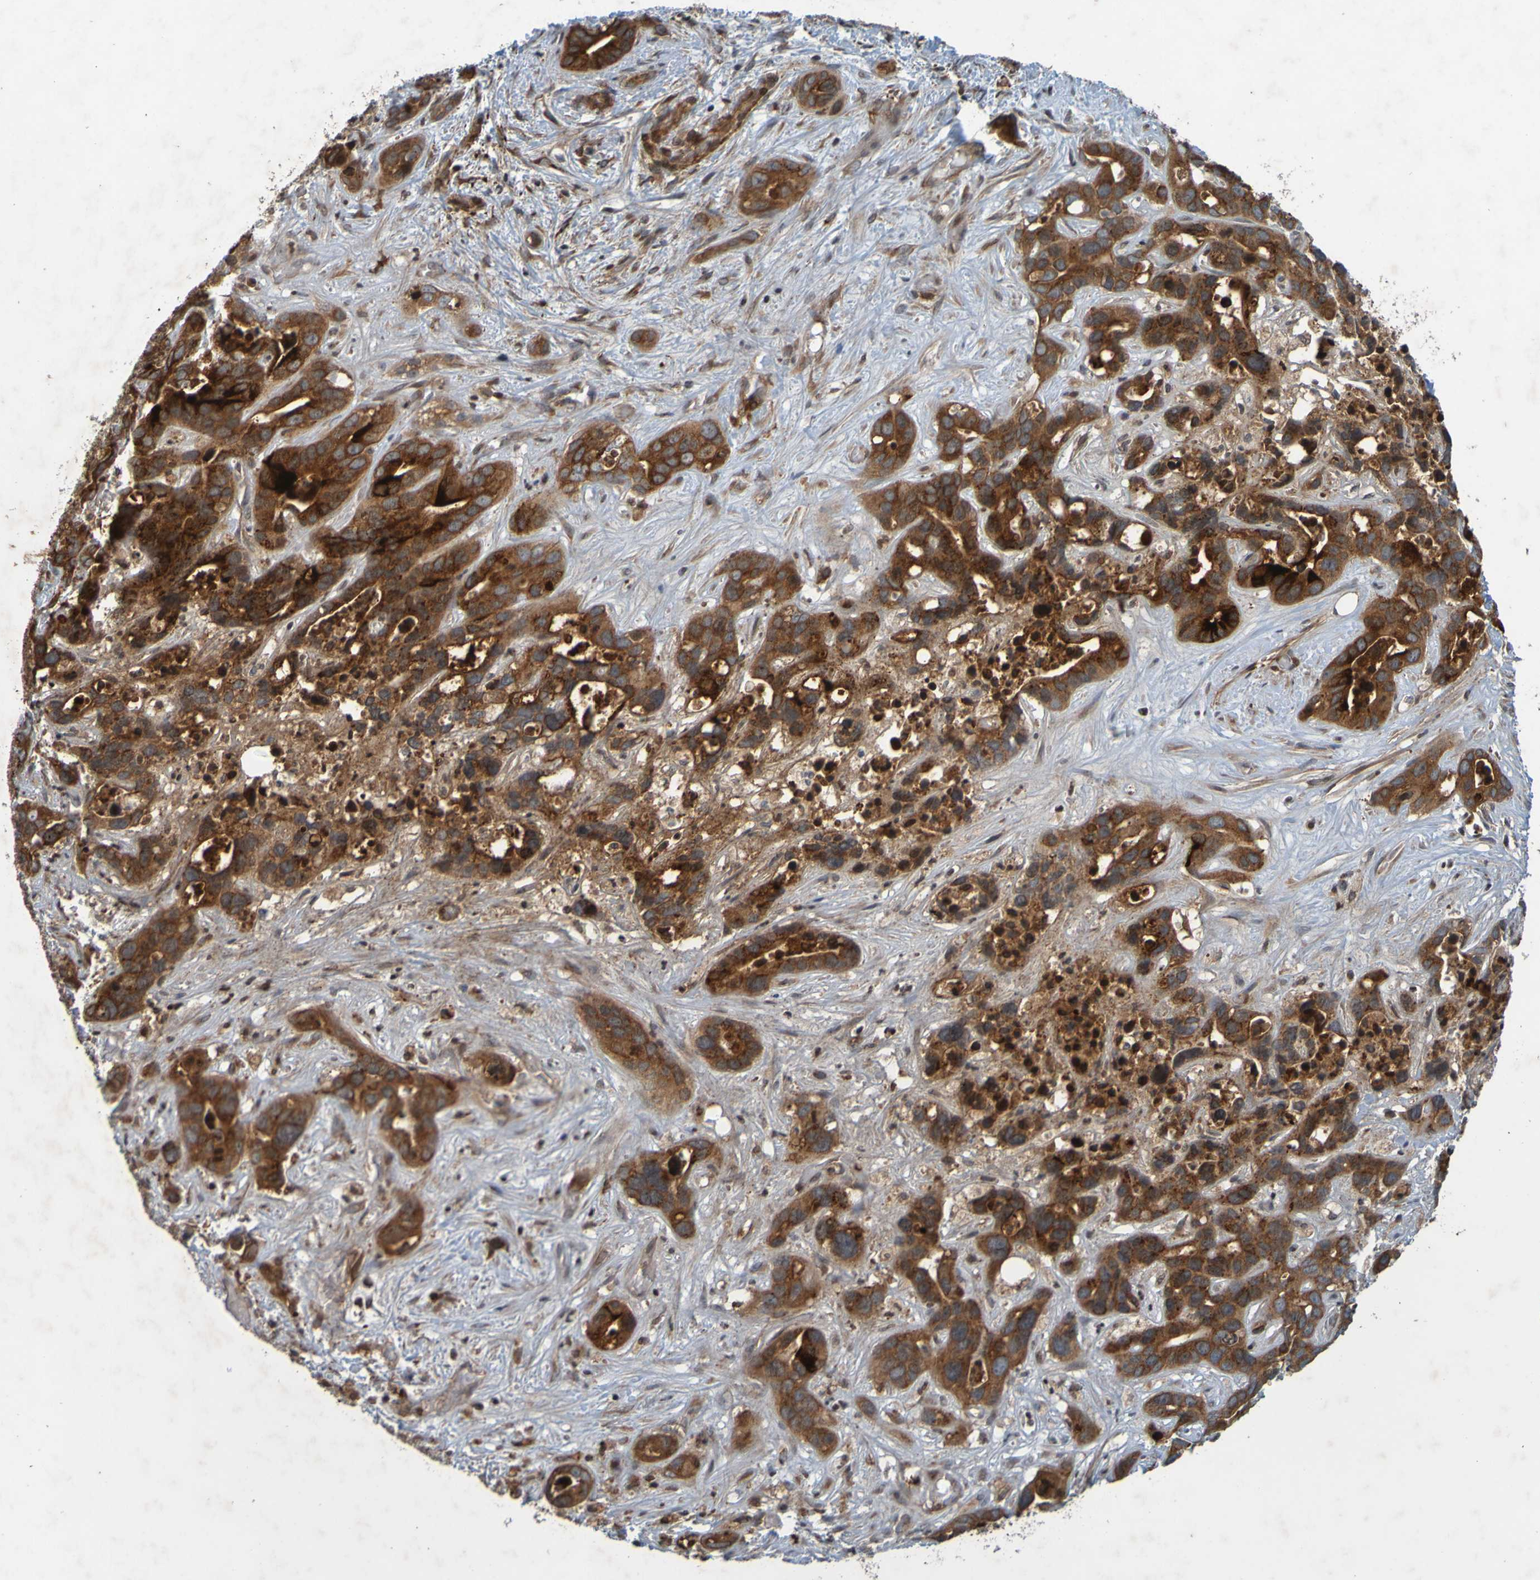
{"staining": {"intensity": "strong", "quantity": ">75%", "location": "cytoplasmic/membranous"}, "tissue": "liver cancer", "cell_type": "Tumor cells", "image_type": "cancer", "snomed": [{"axis": "morphology", "description": "Cholangiocarcinoma"}, {"axis": "topography", "description": "Liver"}], "caption": "This is a photomicrograph of immunohistochemistry (IHC) staining of cholangiocarcinoma (liver), which shows strong expression in the cytoplasmic/membranous of tumor cells.", "gene": "GUCY1A1", "patient": {"sex": "female", "age": 65}}